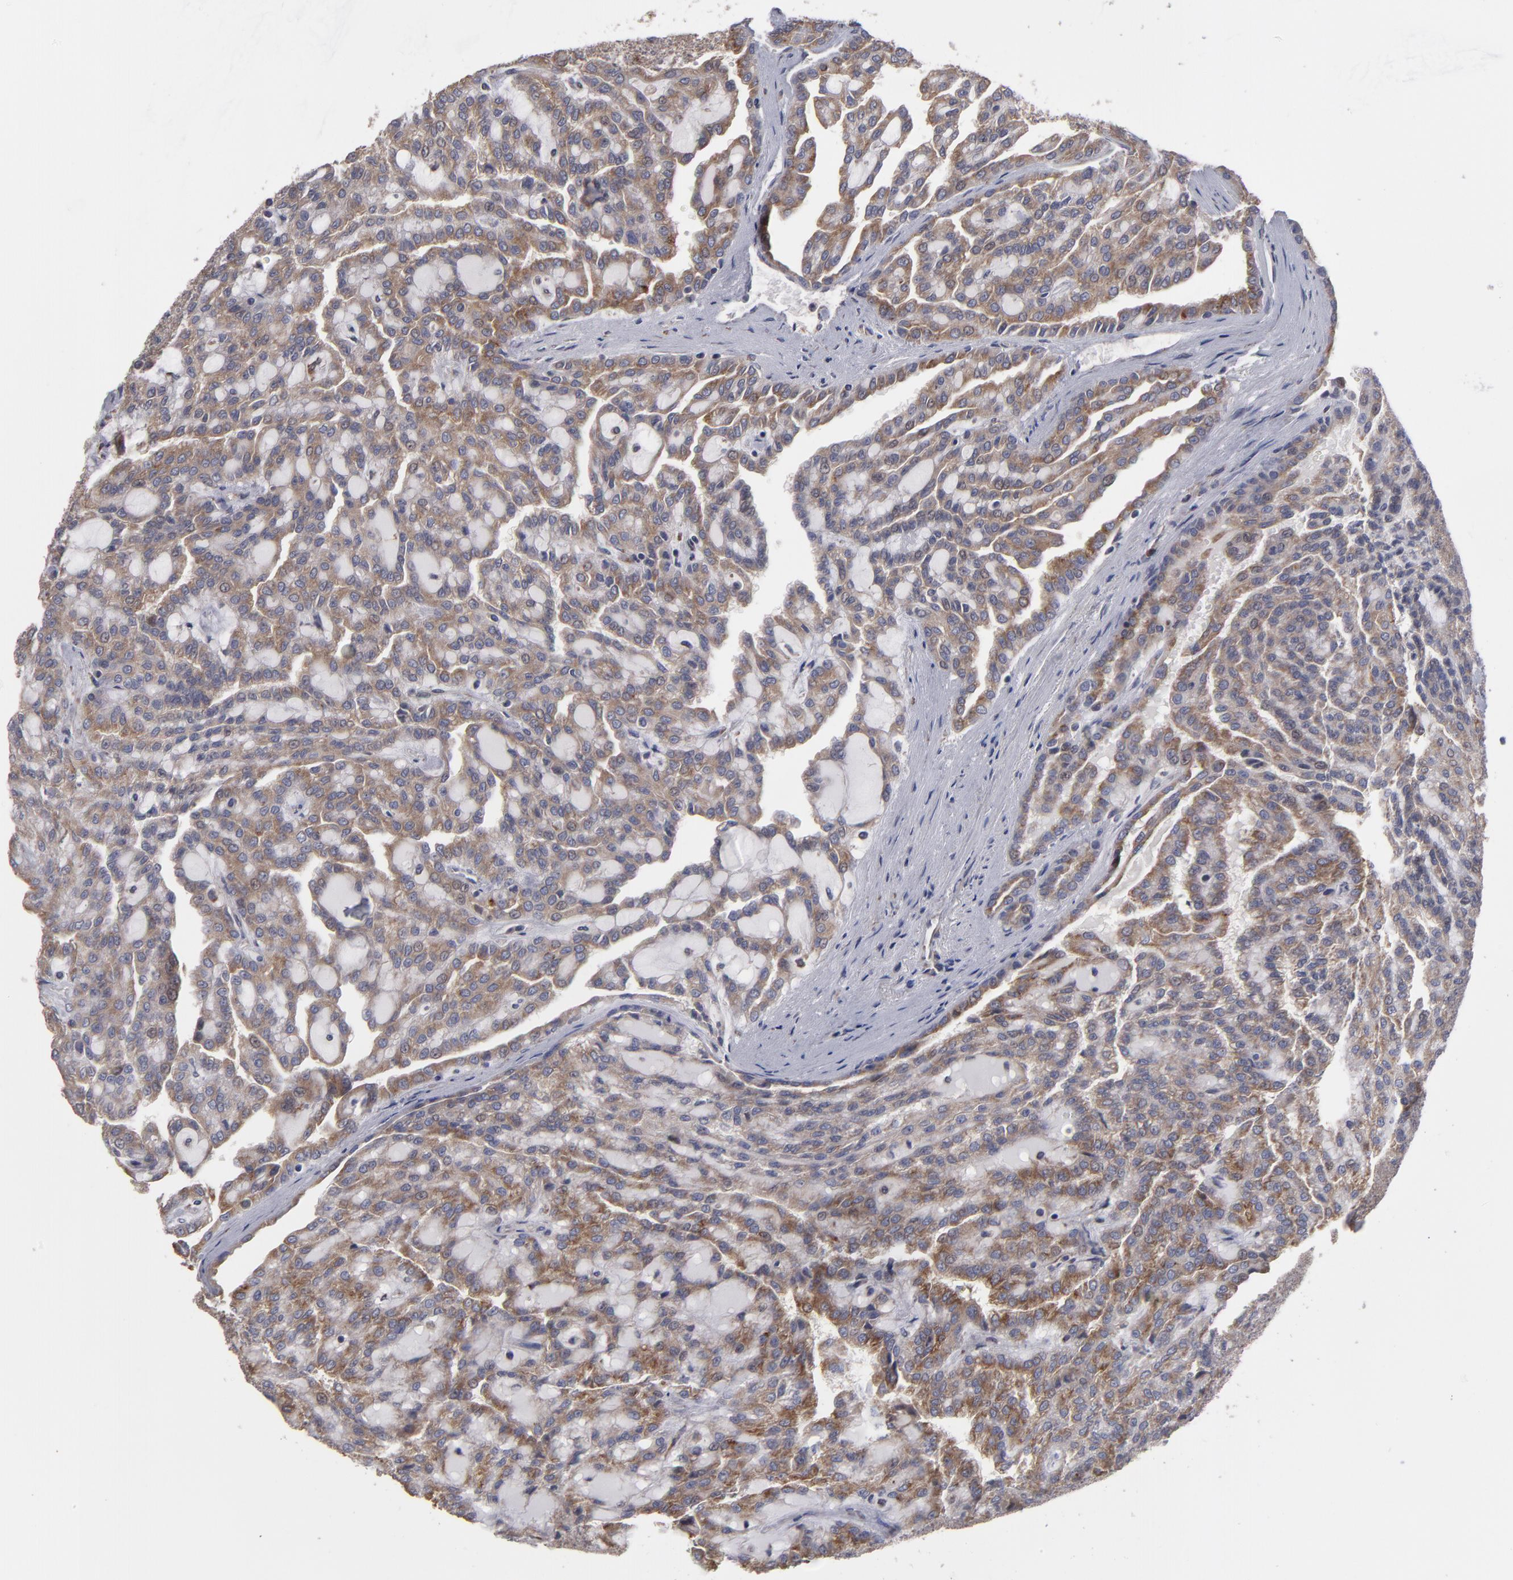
{"staining": {"intensity": "moderate", "quantity": "25%-75%", "location": "cytoplasmic/membranous"}, "tissue": "renal cancer", "cell_type": "Tumor cells", "image_type": "cancer", "snomed": [{"axis": "morphology", "description": "Adenocarcinoma, NOS"}, {"axis": "topography", "description": "Kidney"}], "caption": "The micrograph displays immunohistochemical staining of renal cancer. There is moderate cytoplasmic/membranous positivity is seen in about 25%-75% of tumor cells. The protein is shown in brown color, while the nuclei are stained blue.", "gene": "SND1", "patient": {"sex": "male", "age": 63}}